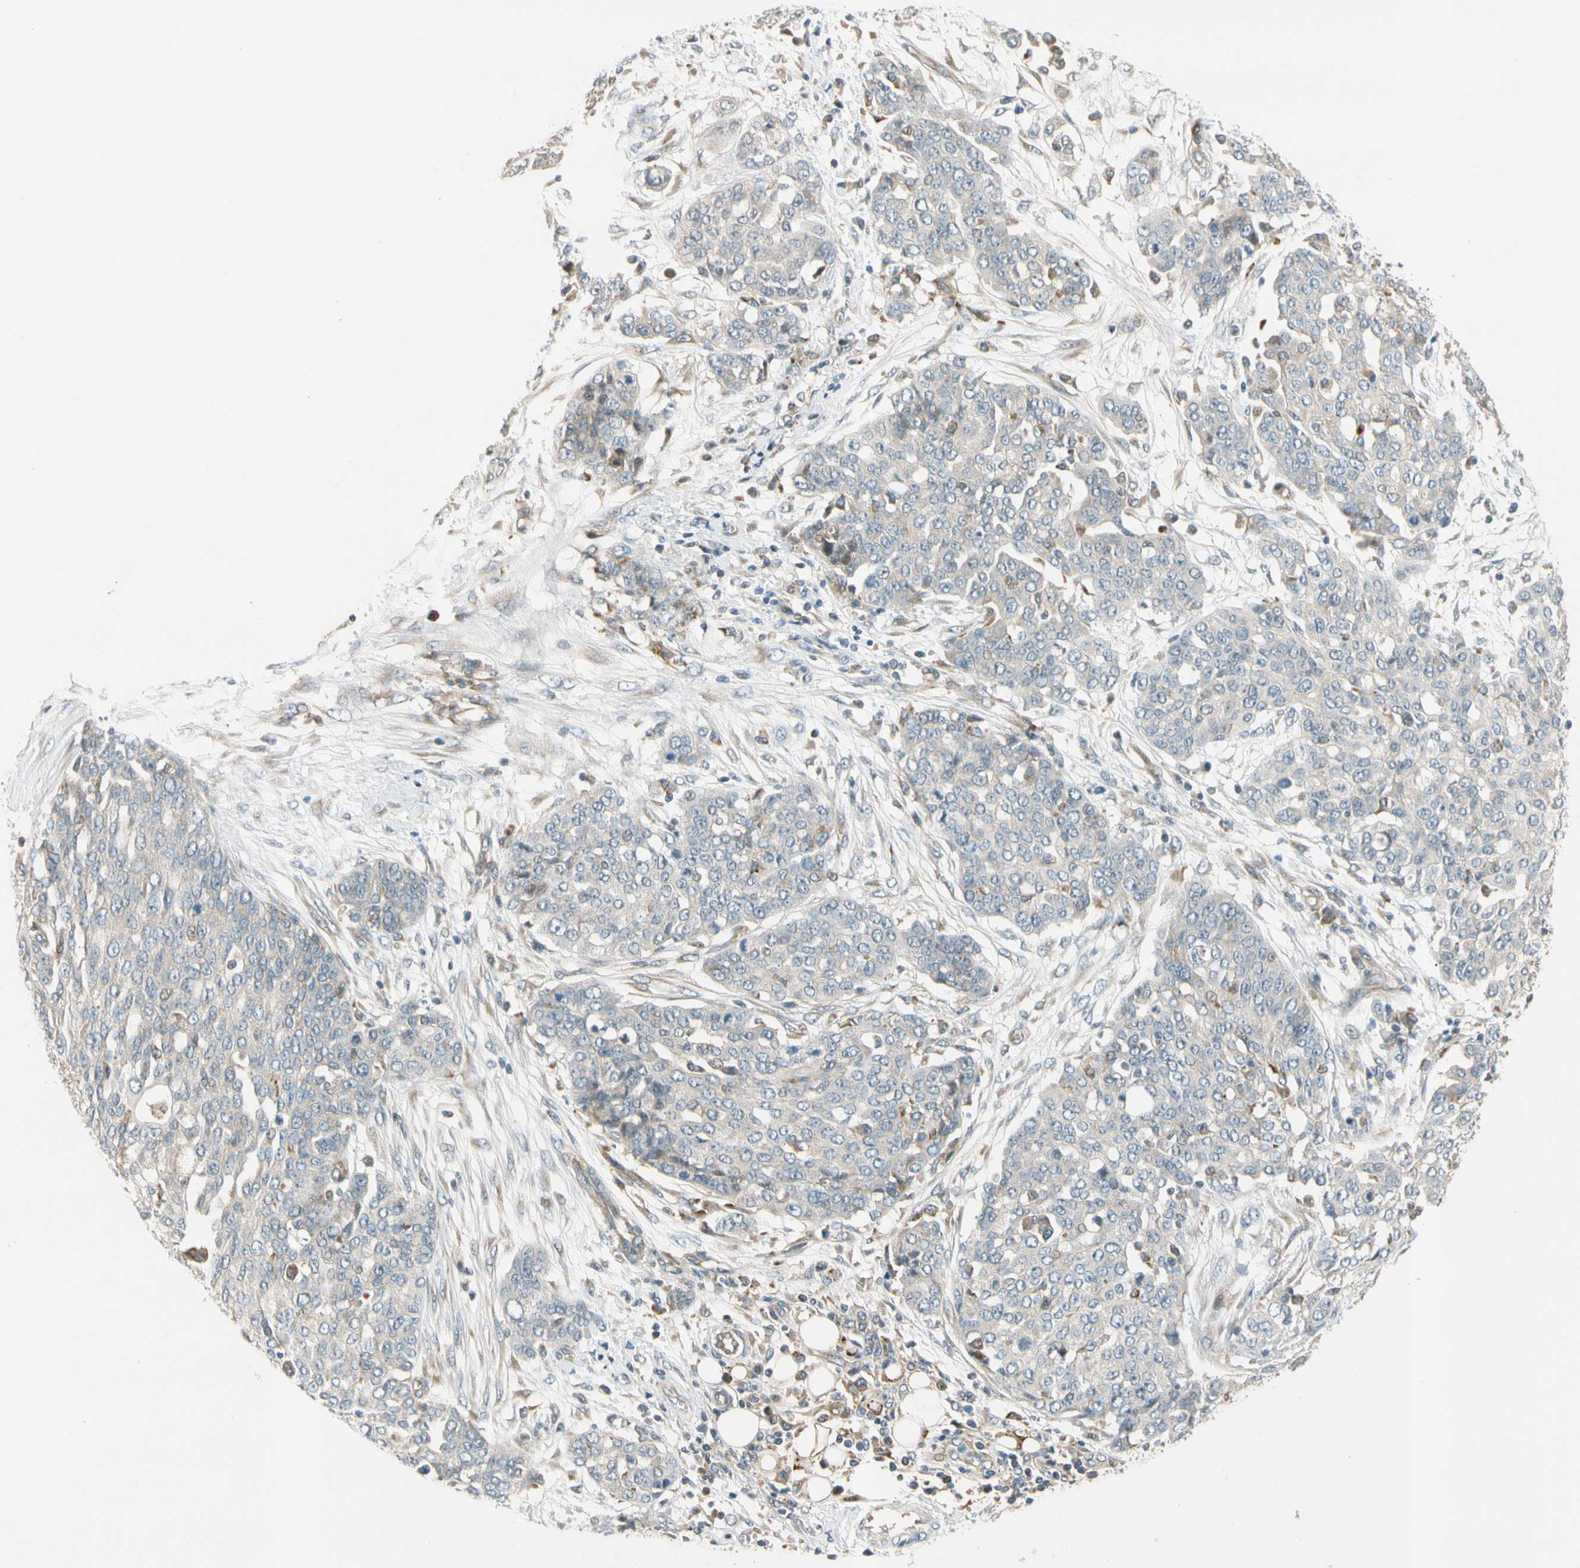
{"staining": {"intensity": "negative", "quantity": "none", "location": "none"}, "tissue": "ovarian cancer", "cell_type": "Tumor cells", "image_type": "cancer", "snomed": [{"axis": "morphology", "description": "Cystadenocarcinoma, serous, NOS"}, {"axis": "topography", "description": "Soft tissue"}, {"axis": "topography", "description": "Ovary"}], "caption": "Tumor cells are negative for brown protein staining in serous cystadenocarcinoma (ovarian).", "gene": "GATD1", "patient": {"sex": "female", "age": 57}}